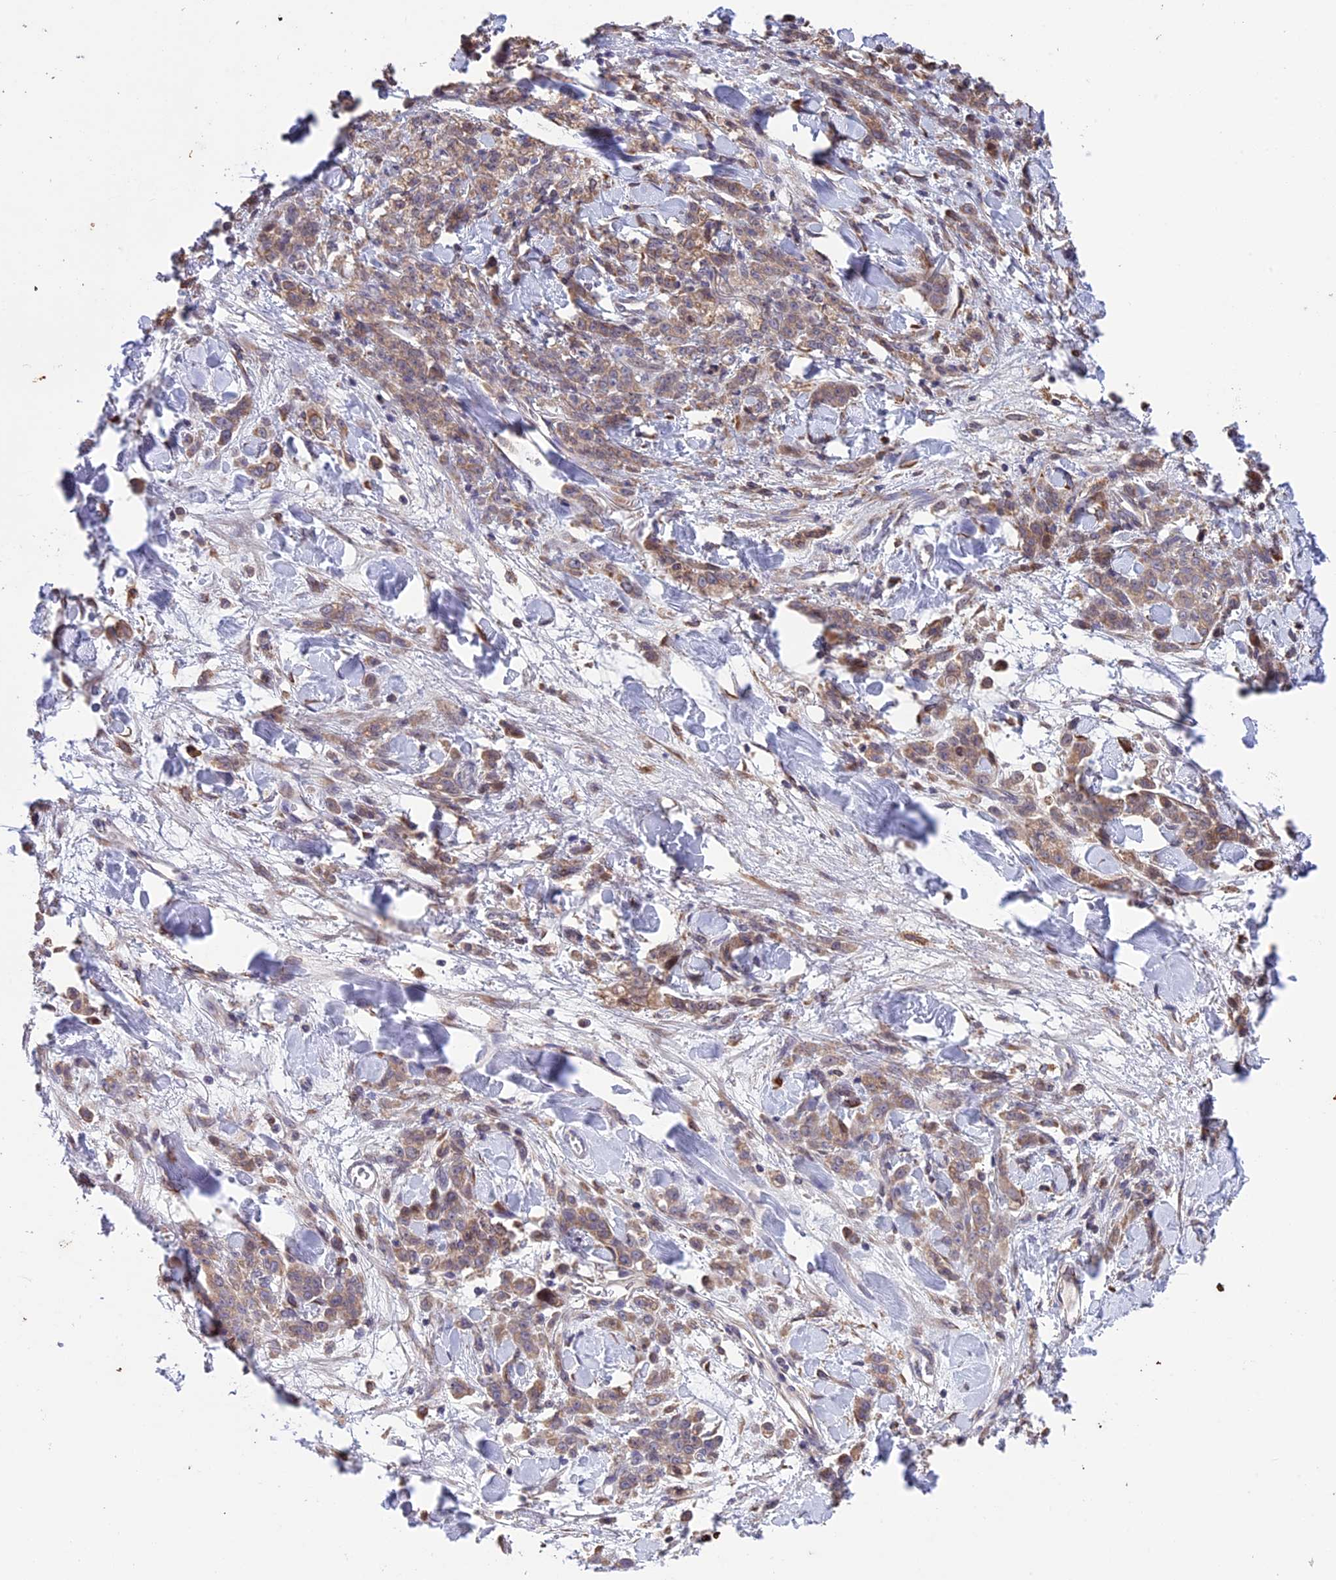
{"staining": {"intensity": "weak", "quantity": ">75%", "location": "cytoplasmic/membranous"}, "tissue": "stomach cancer", "cell_type": "Tumor cells", "image_type": "cancer", "snomed": [{"axis": "morphology", "description": "Normal tissue, NOS"}, {"axis": "morphology", "description": "Adenocarcinoma, NOS"}, {"axis": "topography", "description": "Stomach"}], "caption": "Human stomach cancer (adenocarcinoma) stained with a protein marker shows weak staining in tumor cells.", "gene": "DMRTA2", "patient": {"sex": "male", "age": 82}}